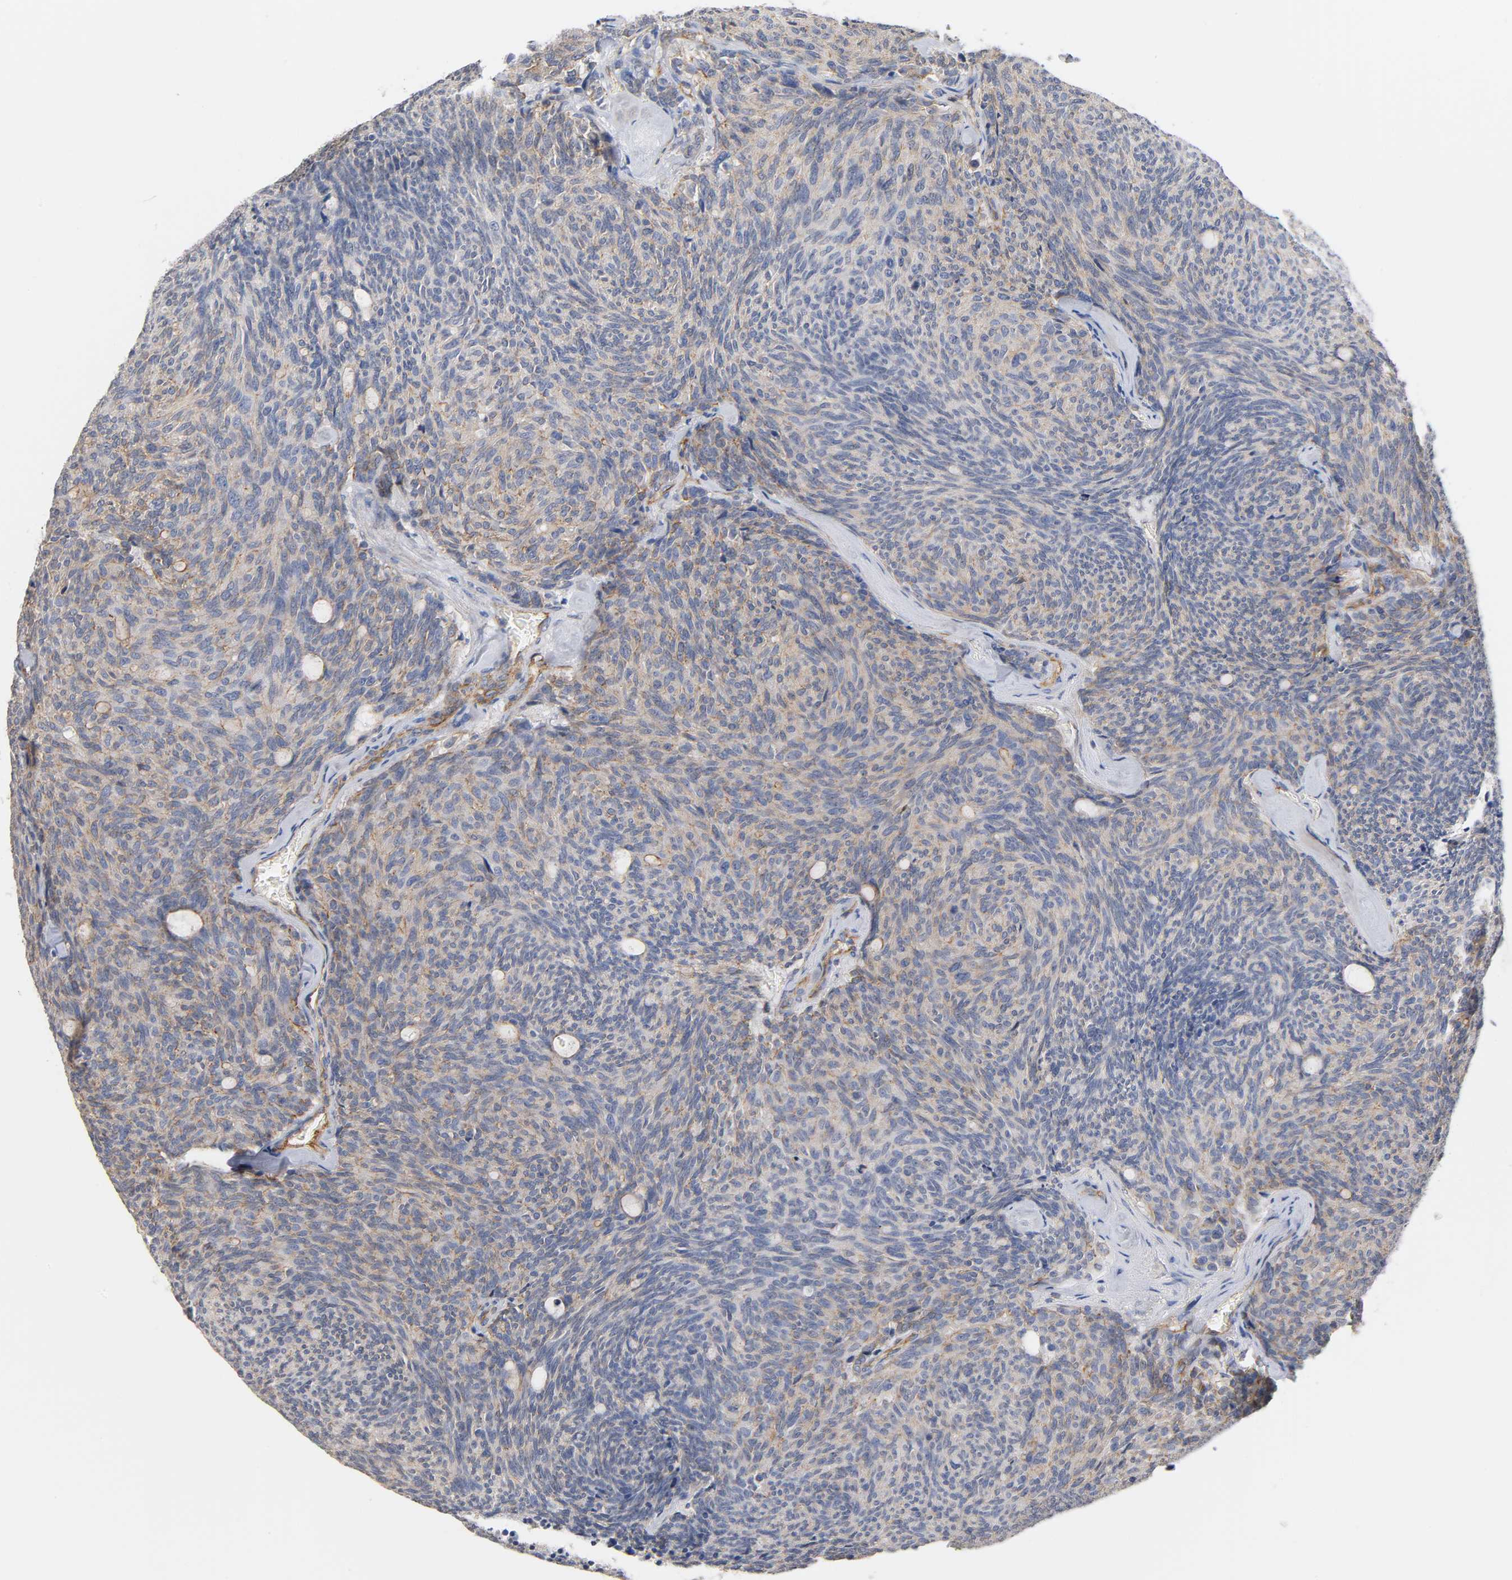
{"staining": {"intensity": "weak", "quantity": ">75%", "location": "cytoplasmic/membranous"}, "tissue": "carcinoid", "cell_type": "Tumor cells", "image_type": "cancer", "snomed": [{"axis": "morphology", "description": "Carcinoid, malignant, NOS"}, {"axis": "topography", "description": "Pancreas"}], "caption": "A brown stain shows weak cytoplasmic/membranous expression of a protein in malignant carcinoid tumor cells. (brown staining indicates protein expression, while blue staining denotes nuclei).", "gene": "SPTAN1", "patient": {"sex": "female", "age": 54}}